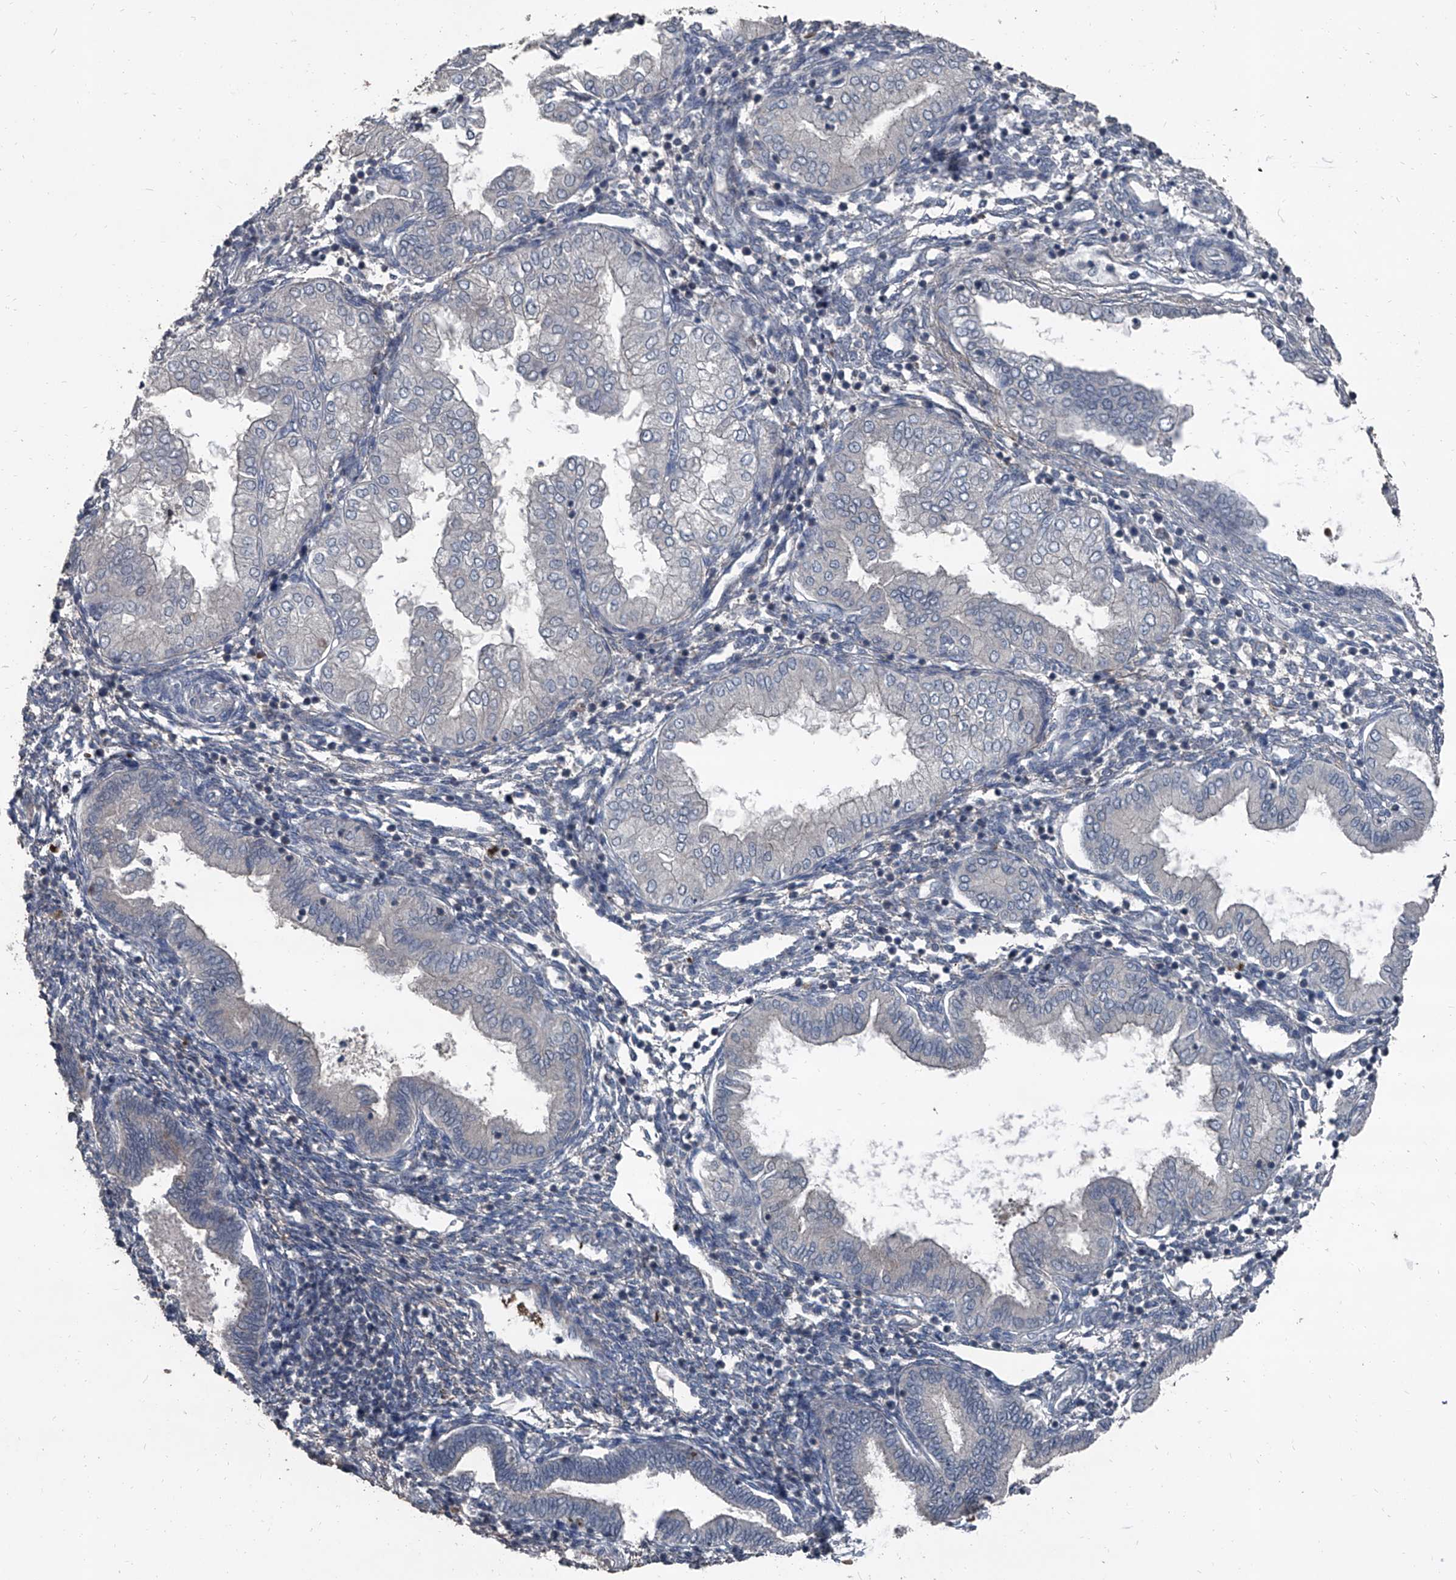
{"staining": {"intensity": "negative", "quantity": "none", "location": "none"}, "tissue": "endometrium", "cell_type": "Cells in endometrial stroma", "image_type": "normal", "snomed": [{"axis": "morphology", "description": "Normal tissue, NOS"}, {"axis": "topography", "description": "Endometrium"}], "caption": "This is a image of IHC staining of normal endometrium, which shows no expression in cells in endometrial stroma.", "gene": "OARD1", "patient": {"sex": "female", "age": 53}}